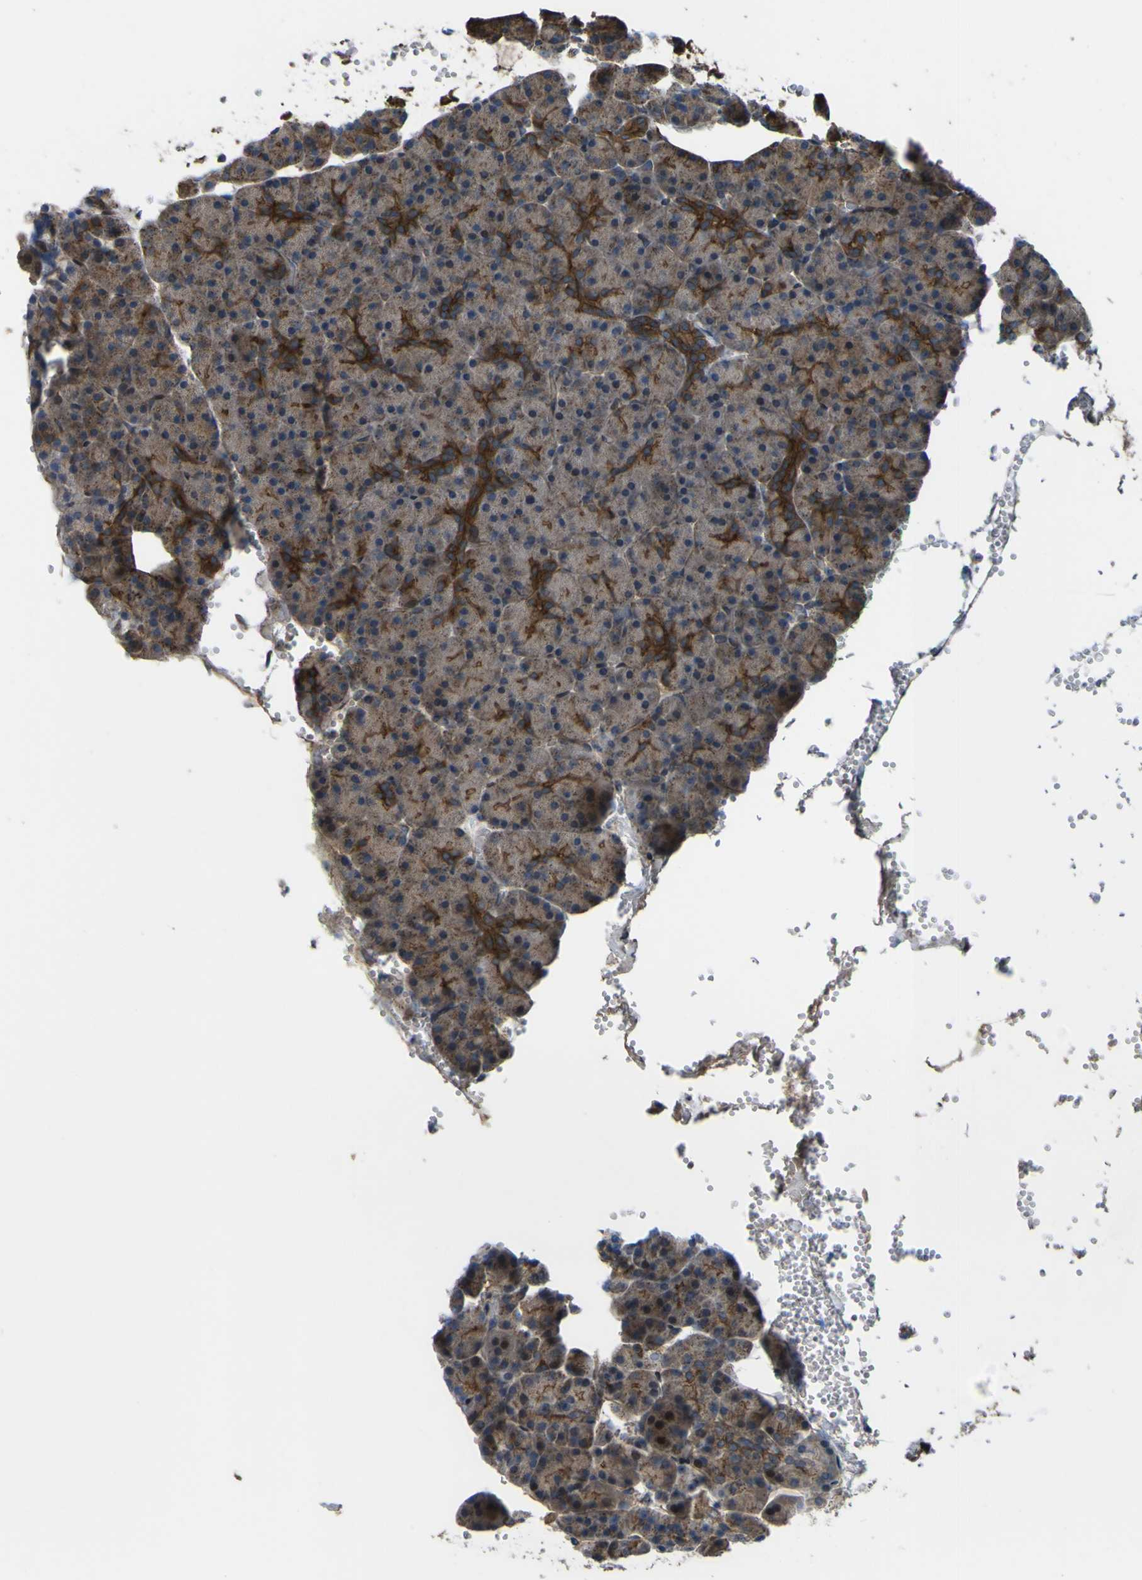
{"staining": {"intensity": "strong", "quantity": ">75%", "location": "cytoplasmic/membranous"}, "tissue": "pancreas", "cell_type": "Exocrine glandular cells", "image_type": "normal", "snomed": [{"axis": "morphology", "description": "Normal tissue, NOS"}, {"axis": "topography", "description": "Pancreas"}], "caption": "Pancreas was stained to show a protein in brown. There is high levels of strong cytoplasmic/membranous expression in about >75% of exocrine glandular cells. The staining was performed using DAB (3,3'-diaminobenzidine), with brown indicating positive protein expression. Nuclei are stained blue with hematoxylin.", "gene": "FBXO30", "patient": {"sex": "female", "age": 35}}